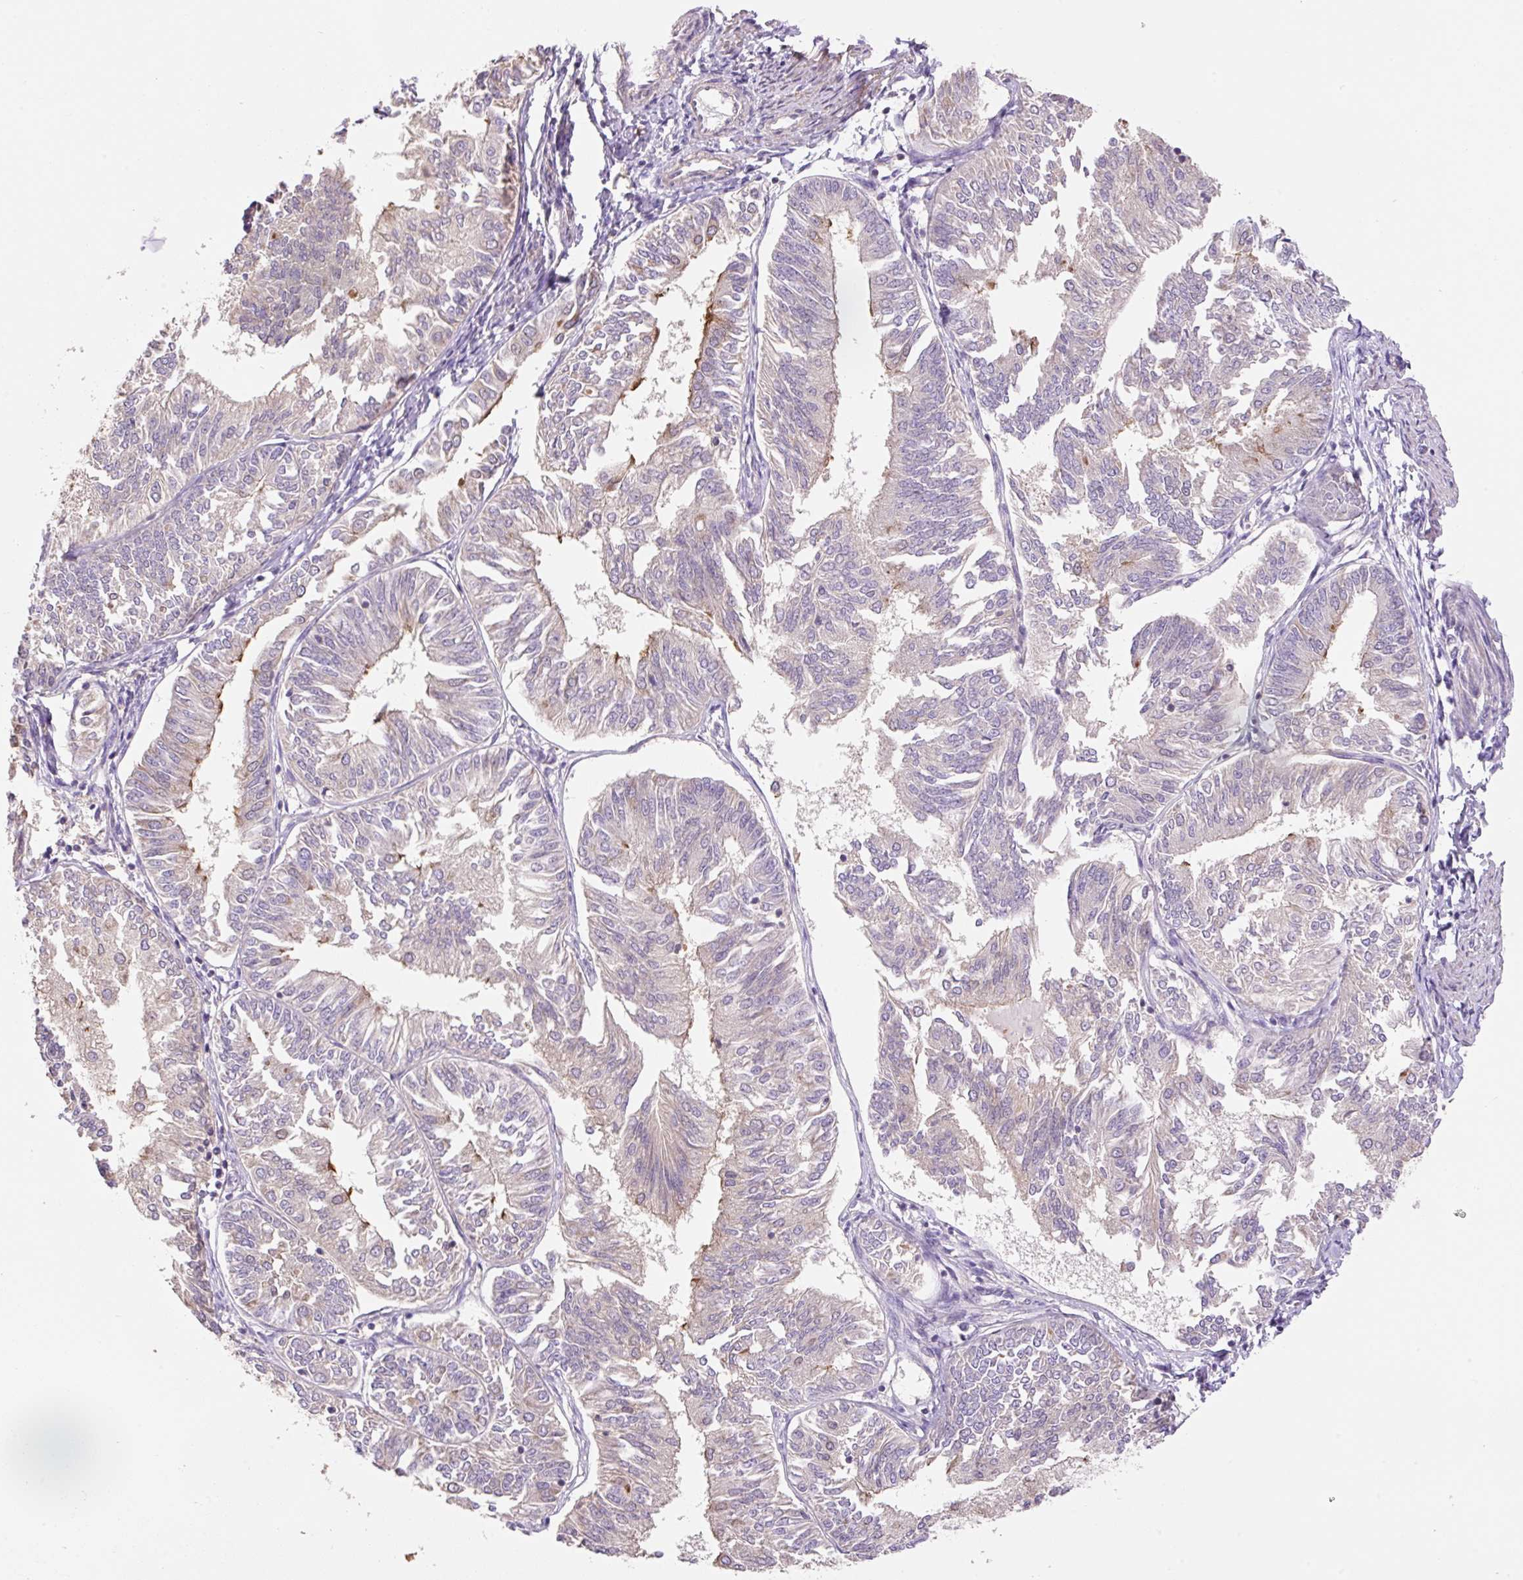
{"staining": {"intensity": "negative", "quantity": "none", "location": "none"}, "tissue": "endometrial cancer", "cell_type": "Tumor cells", "image_type": "cancer", "snomed": [{"axis": "morphology", "description": "Adenocarcinoma, NOS"}, {"axis": "topography", "description": "Endometrium"}], "caption": "The micrograph displays no staining of tumor cells in adenocarcinoma (endometrial).", "gene": "COX8A", "patient": {"sex": "female", "age": 58}}